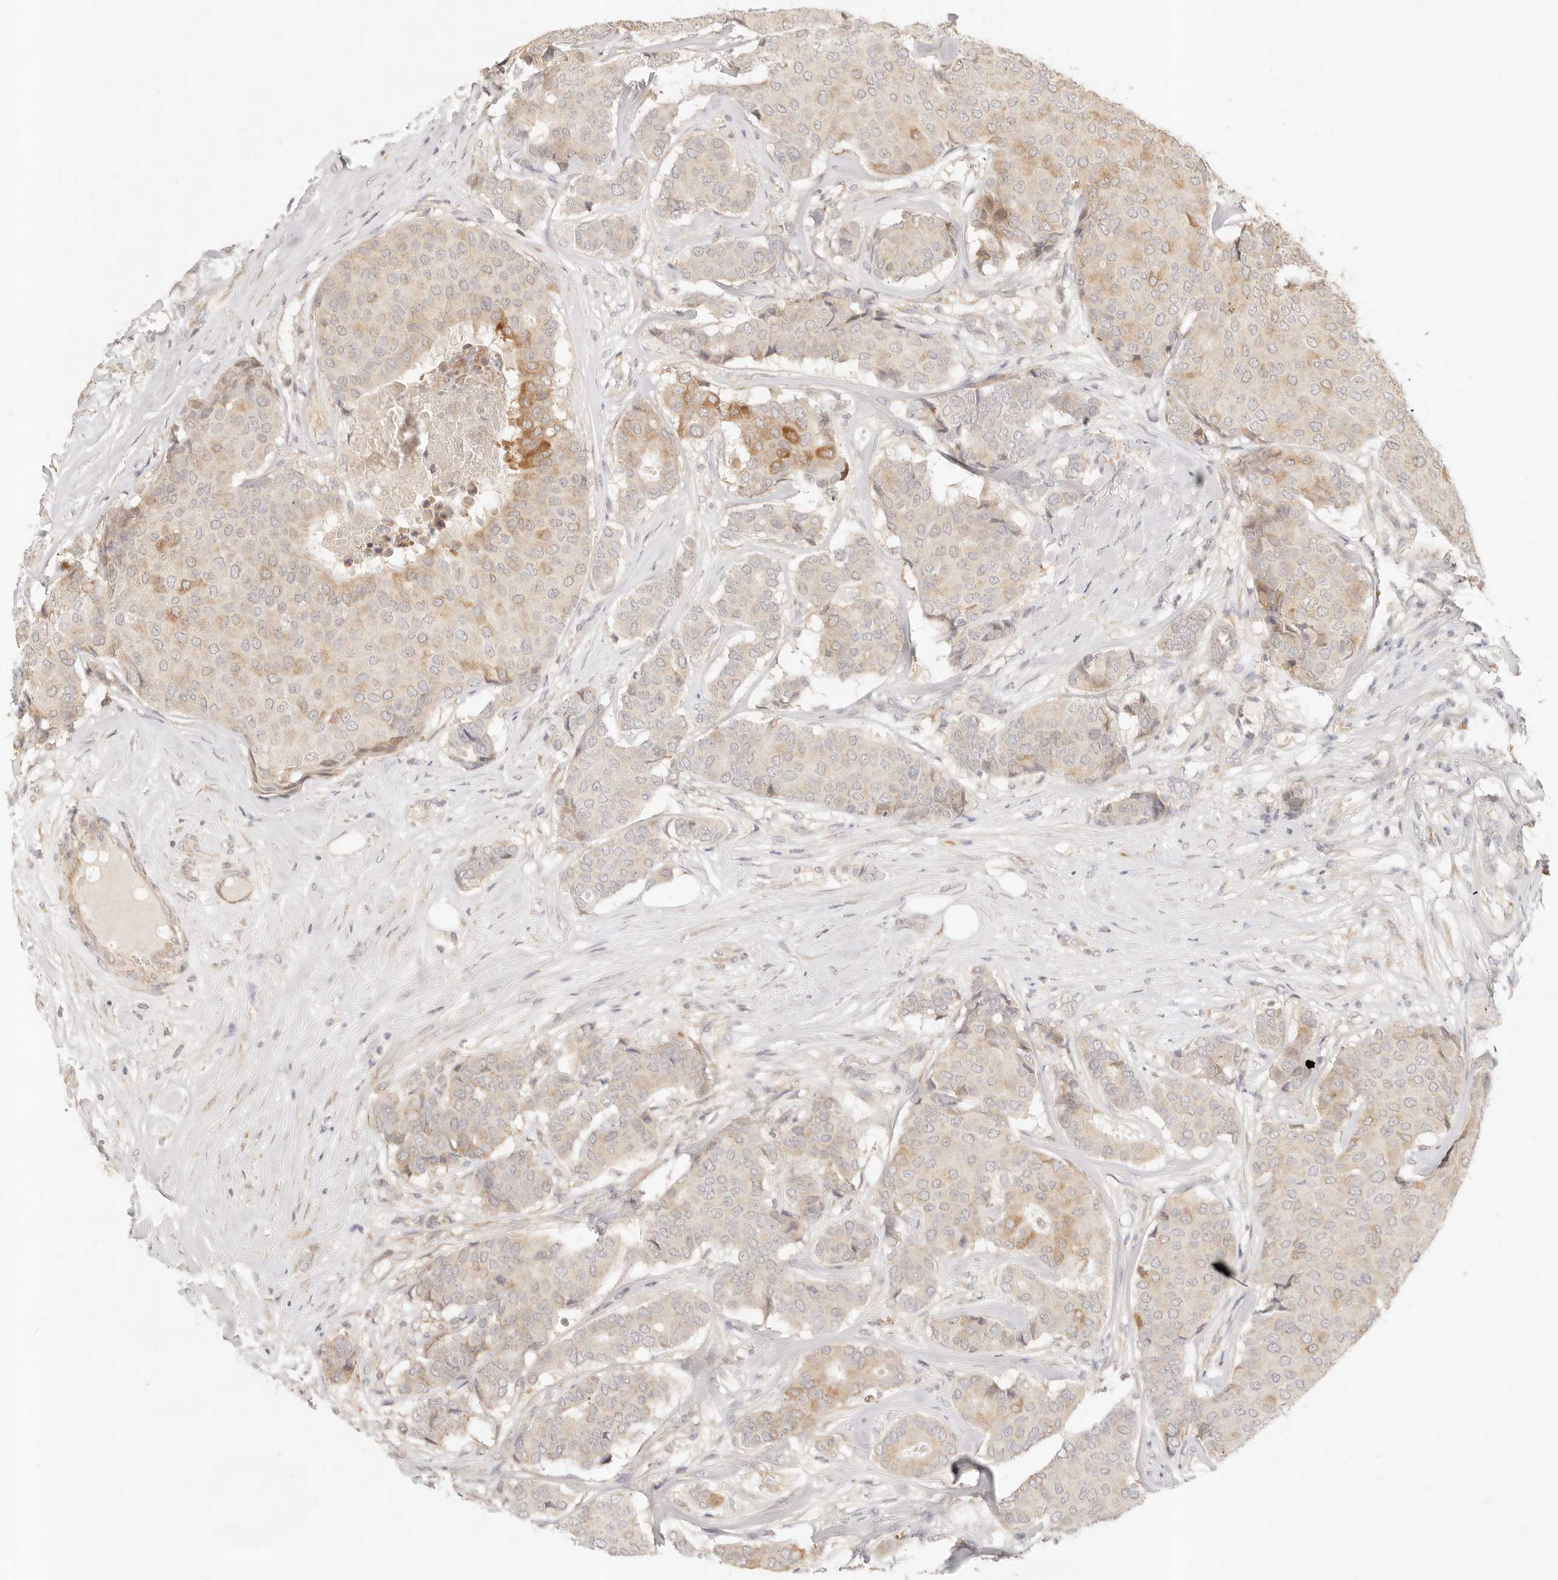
{"staining": {"intensity": "moderate", "quantity": "<25%", "location": "cytoplasmic/membranous"}, "tissue": "breast cancer", "cell_type": "Tumor cells", "image_type": "cancer", "snomed": [{"axis": "morphology", "description": "Duct carcinoma"}, {"axis": "topography", "description": "Breast"}], "caption": "Immunohistochemistry (IHC) staining of breast cancer, which demonstrates low levels of moderate cytoplasmic/membranous expression in about <25% of tumor cells indicating moderate cytoplasmic/membranous protein staining. The staining was performed using DAB (3,3'-diaminobenzidine) (brown) for protein detection and nuclei were counterstained in hematoxylin (blue).", "gene": "RUBCNL", "patient": {"sex": "female", "age": 75}}